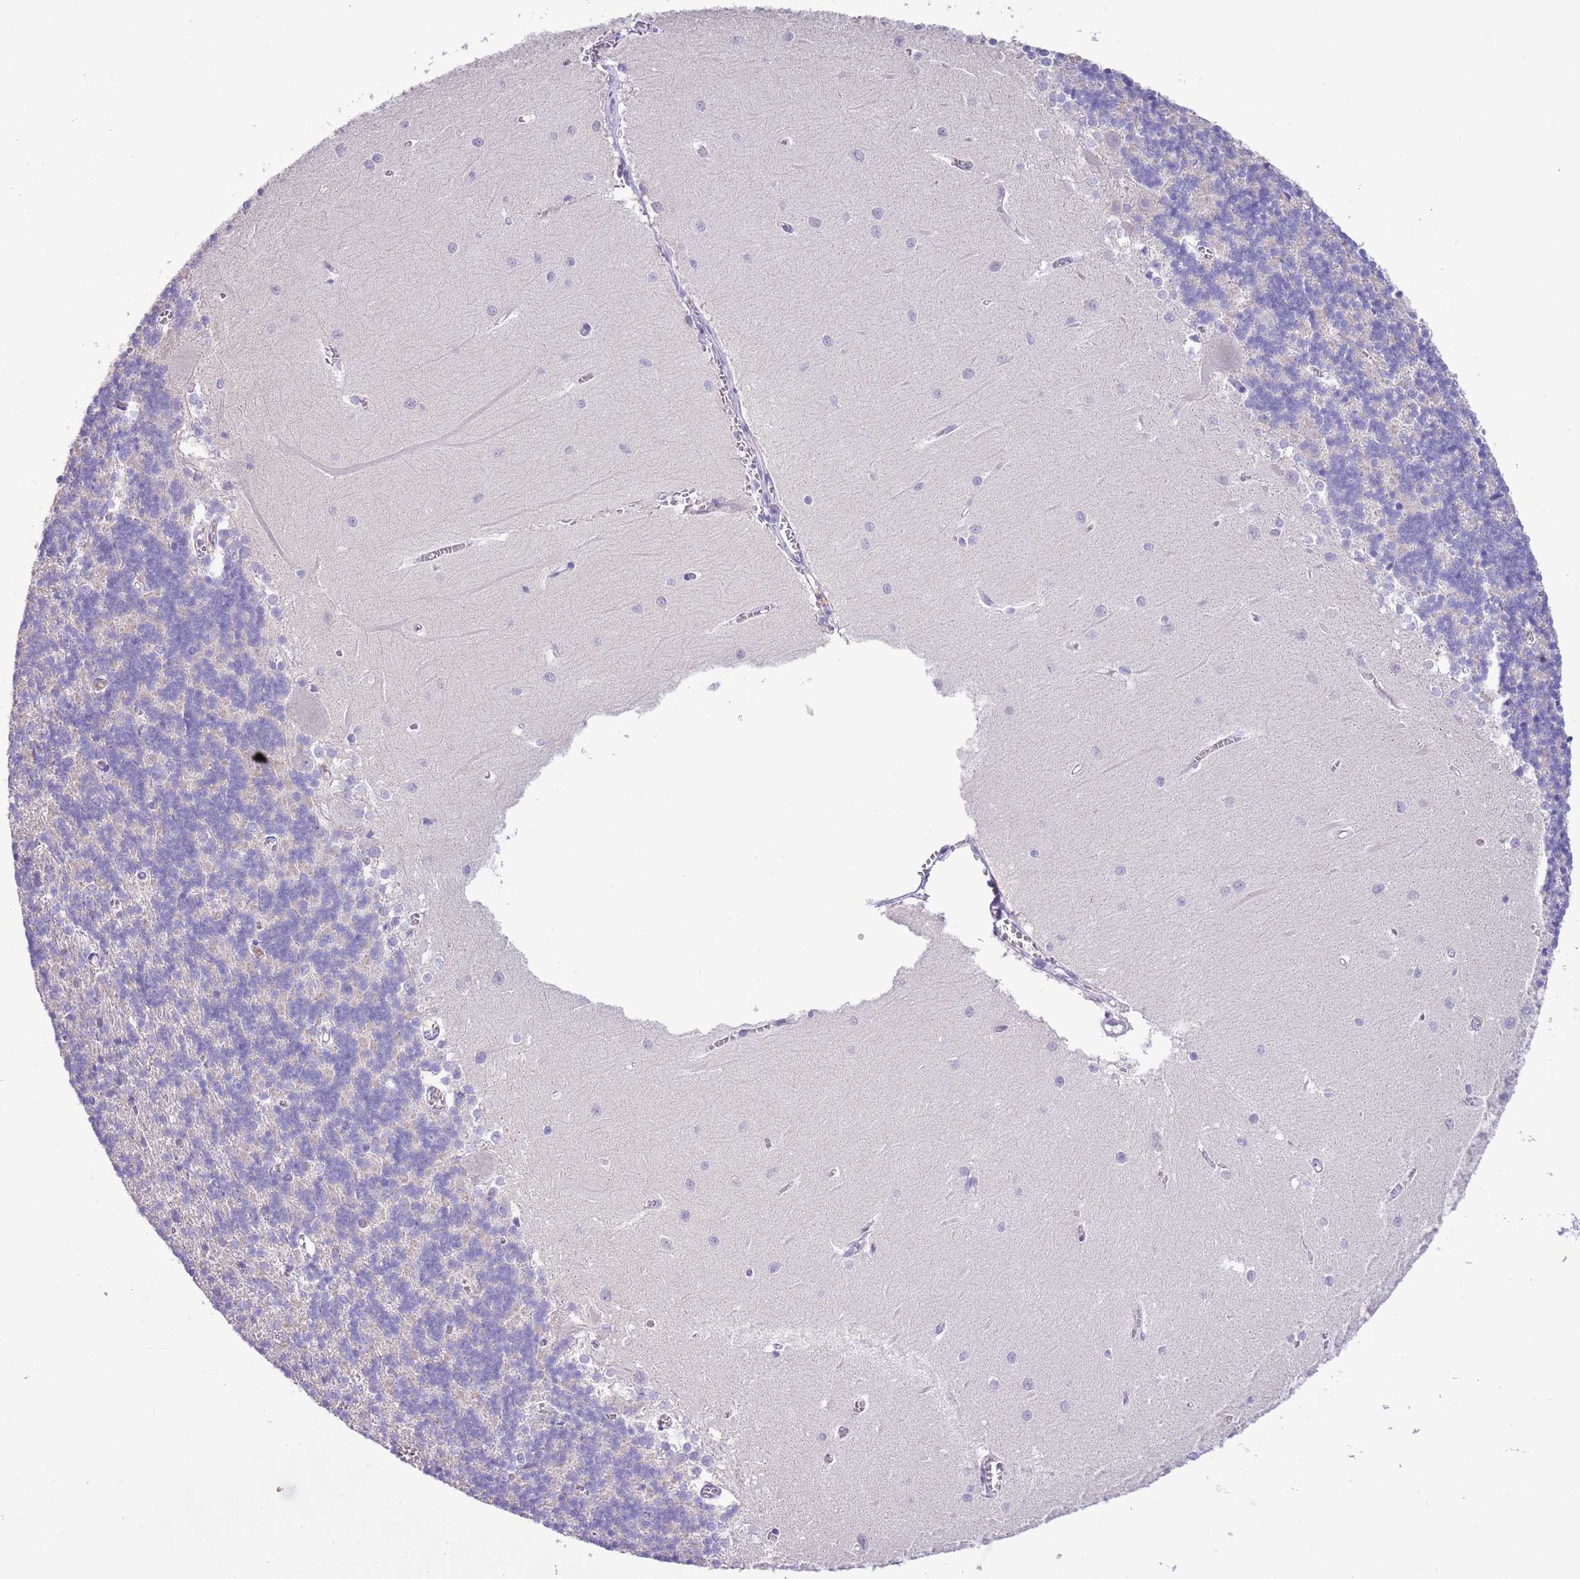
{"staining": {"intensity": "negative", "quantity": "none", "location": "none"}, "tissue": "cerebellum", "cell_type": "Cells in granular layer", "image_type": "normal", "snomed": [{"axis": "morphology", "description": "Normal tissue, NOS"}, {"axis": "topography", "description": "Cerebellum"}], "caption": "Immunohistochemistry (IHC) photomicrograph of normal human cerebellum stained for a protein (brown), which displays no positivity in cells in granular layer.", "gene": "CLEC2A", "patient": {"sex": "male", "age": 37}}